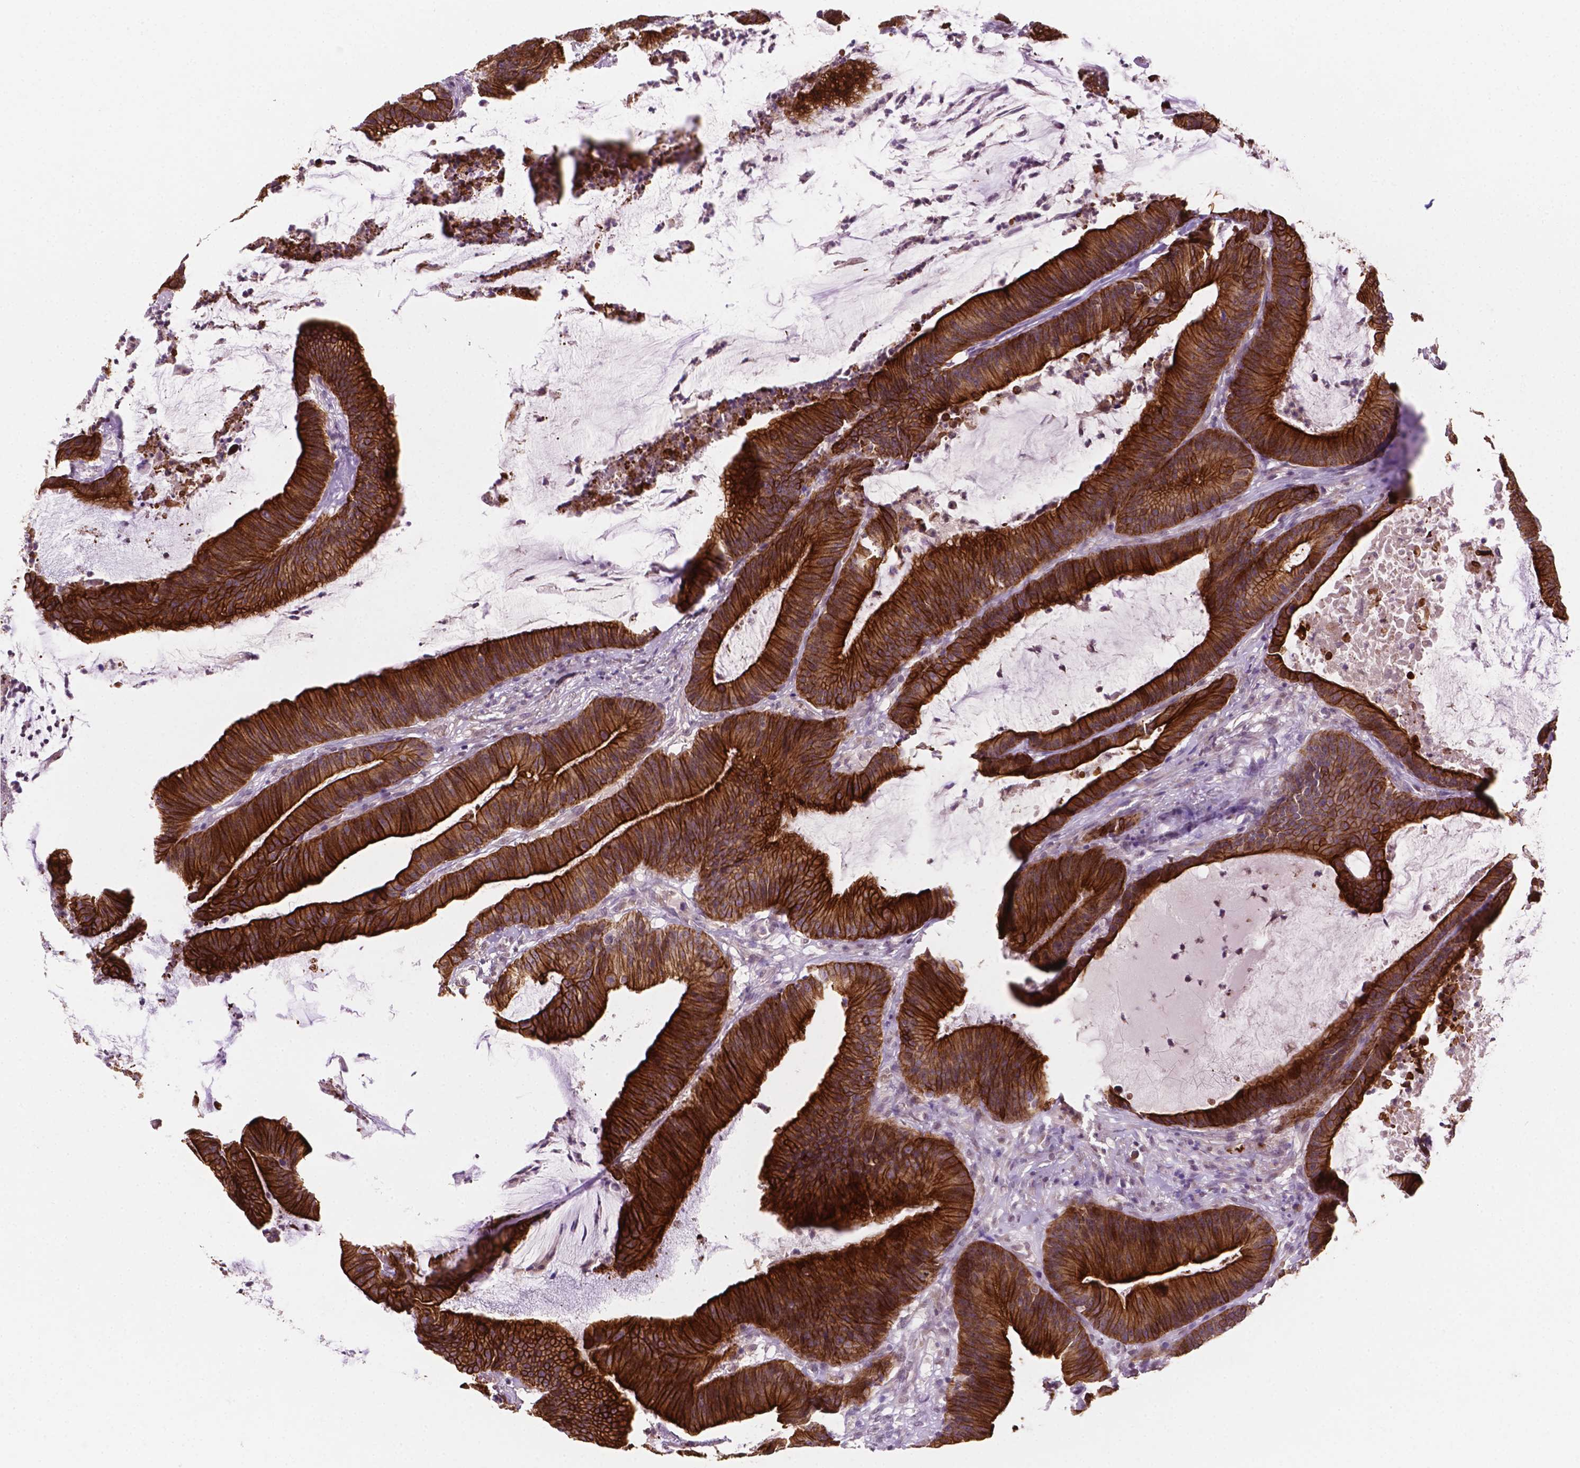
{"staining": {"intensity": "strong", "quantity": ">75%", "location": "cytoplasmic/membranous"}, "tissue": "colorectal cancer", "cell_type": "Tumor cells", "image_type": "cancer", "snomed": [{"axis": "morphology", "description": "Adenocarcinoma, NOS"}, {"axis": "topography", "description": "Colon"}], "caption": "The photomicrograph exhibits immunohistochemical staining of colorectal cancer. There is strong cytoplasmic/membranous expression is identified in approximately >75% of tumor cells.", "gene": "SHLD3", "patient": {"sex": "female", "age": 78}}